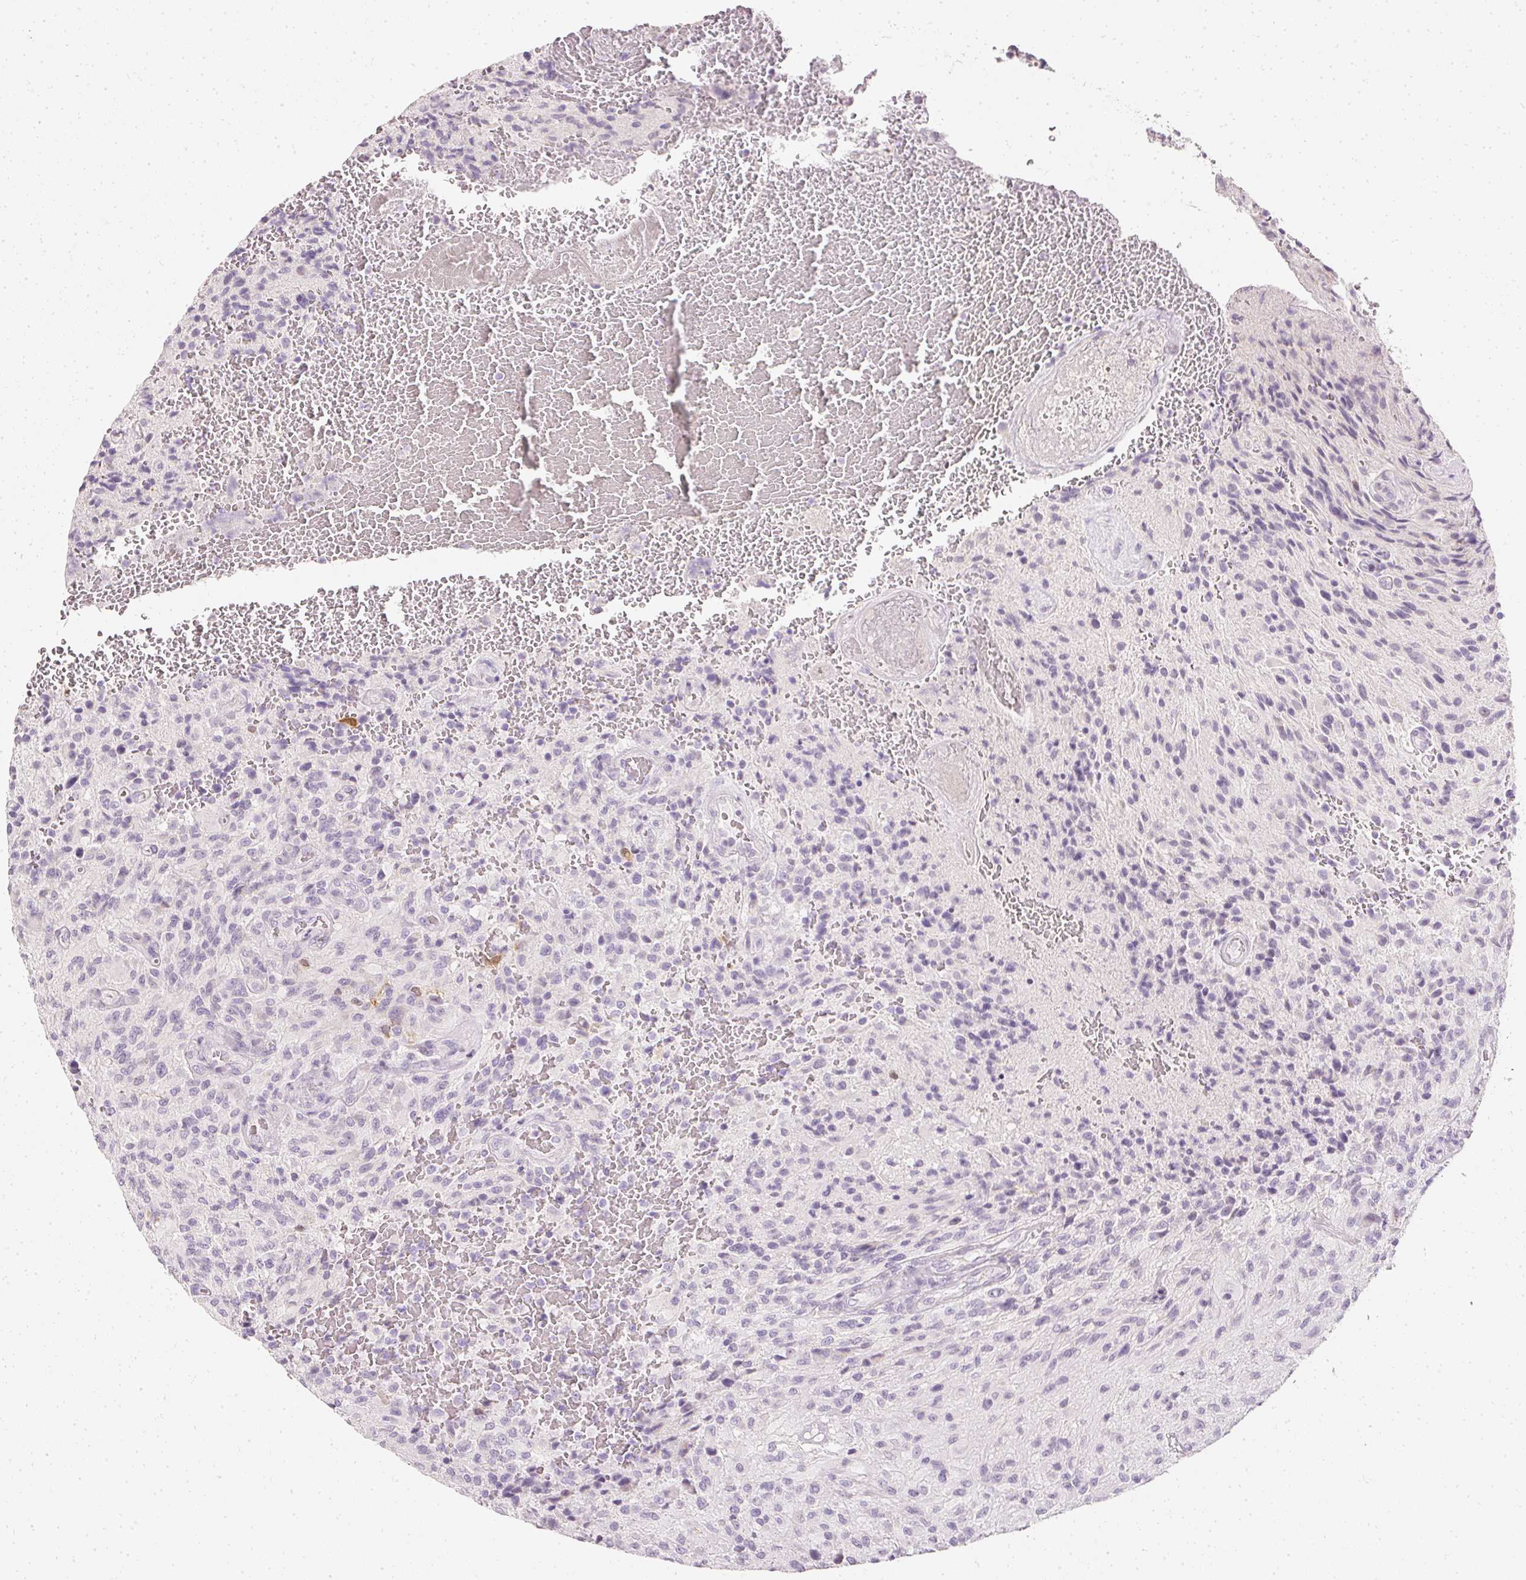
{"staining": {"intensity": "negative", "quantity": "none", "location": "none"}, "tissue": "glioma", "cell_type": "Tumor cells", "image_type": "cancer", "snomed": [{"axis": "morphology", "description": "Normal tissue, NOS"}, {"axis": "morphology", "description": "Glioma, malignant, High grade"}, {"axis": "topography", "description": "Cerebral cortex"}], "caption": "This is a micrograph of immunohistochemistry (IHC) staining of malignant glioma (high-grade), which shows no staining in tumor cells.", "gene": "ELAVL3", "patient": {"sex": "male", "age": 56}}